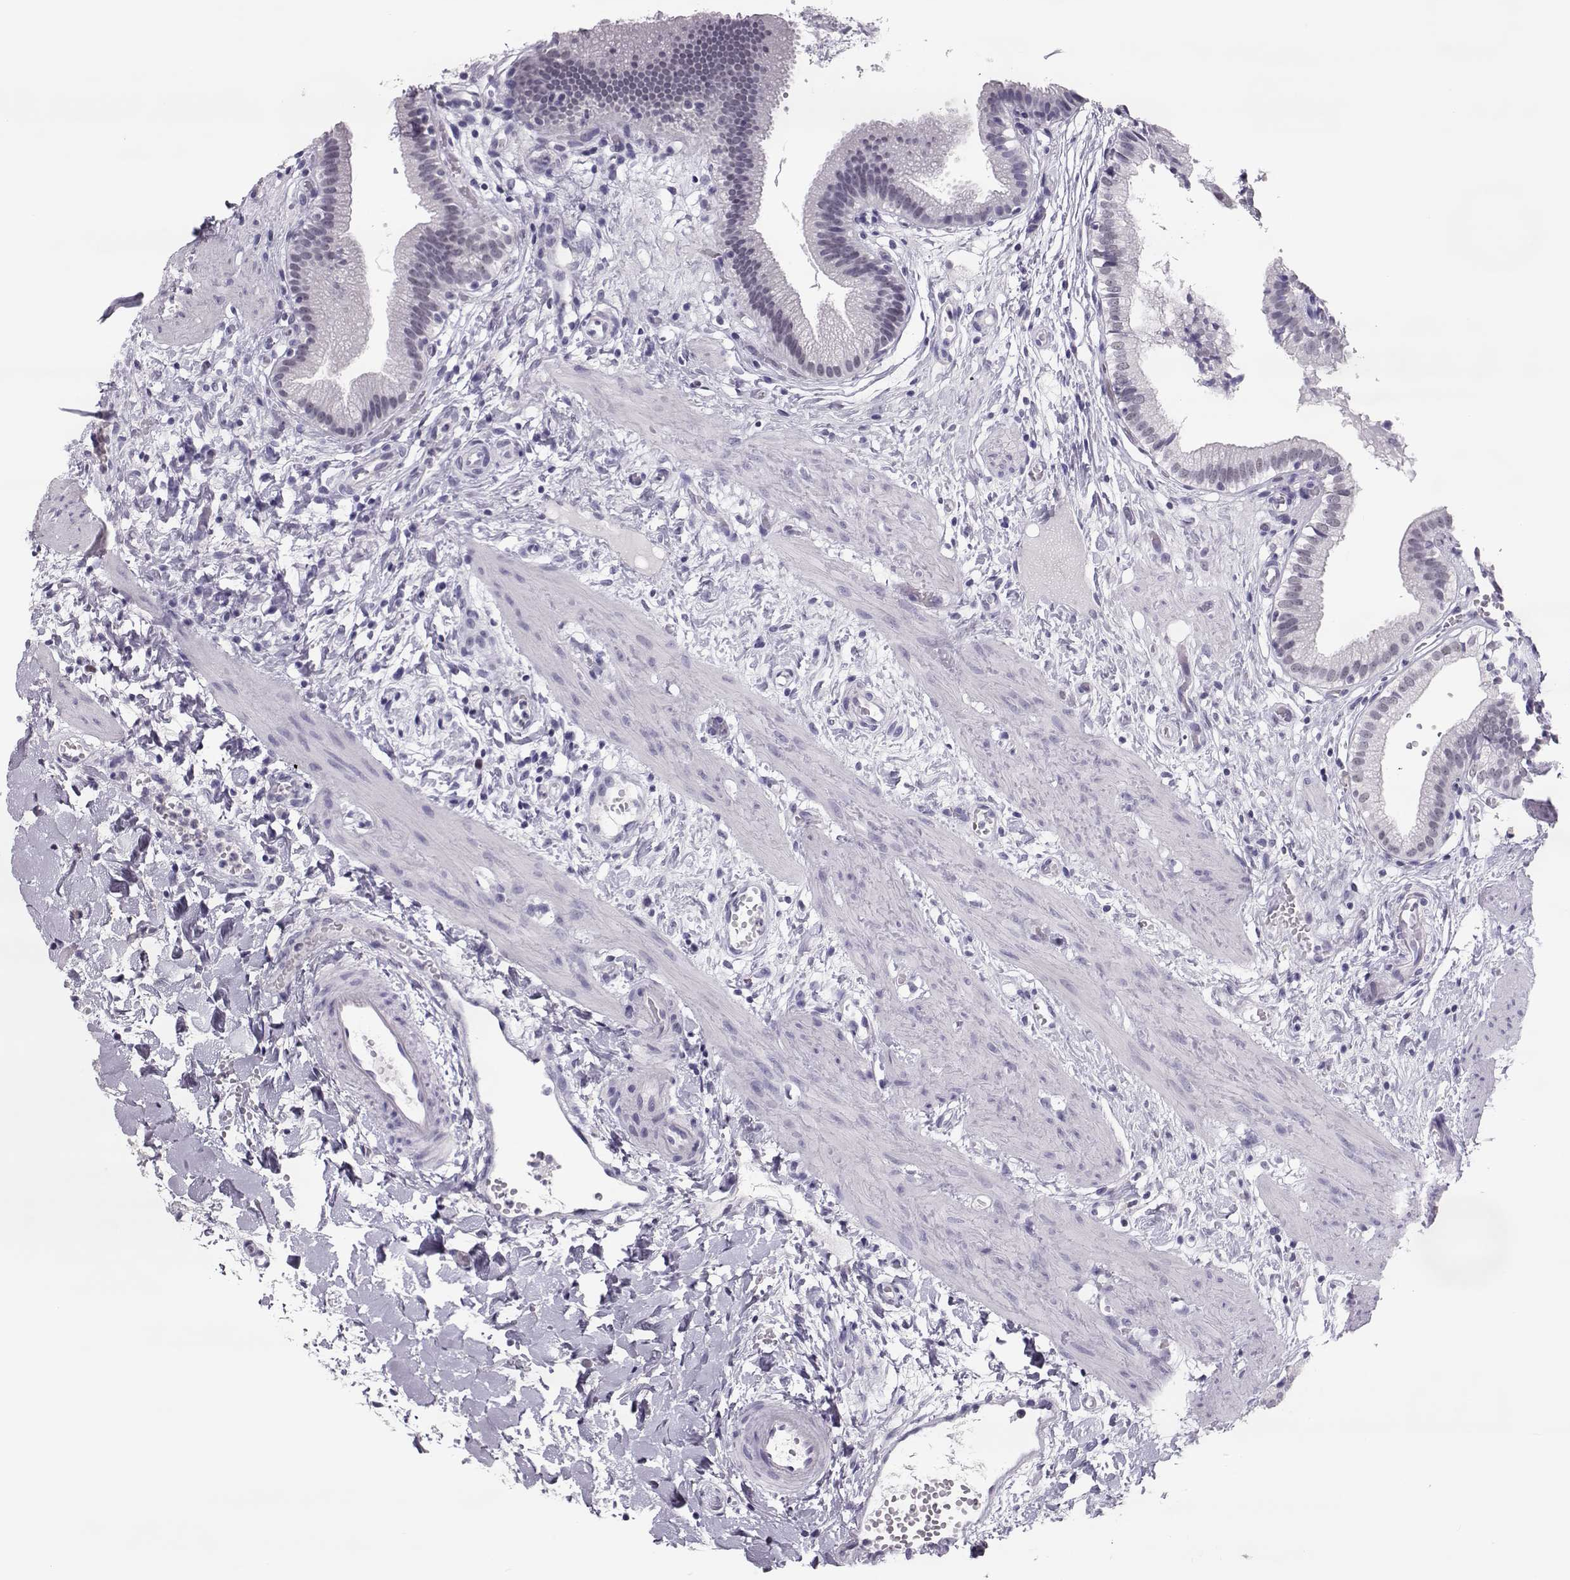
{"staining": {"intensity": "moderate", "quantity": "<25%", "location": "nuclear"}, "tissue": "gallbladder", "cell_type": "Glandular cells", "image_type": "normal", "snomed": [{"axis": "morphology", "description": "Normal tissue, NOS"}, {"axis": "topography", "description": "Gallbladder"}], "caption": "This is a micrograph of immunohistochemistry (IHC) staining of benign gallbladder, which shows moderate expression in the nuclear of glandular cells.", "gene": "SGO1", "patient": {"sex": "female", "age": 24}}